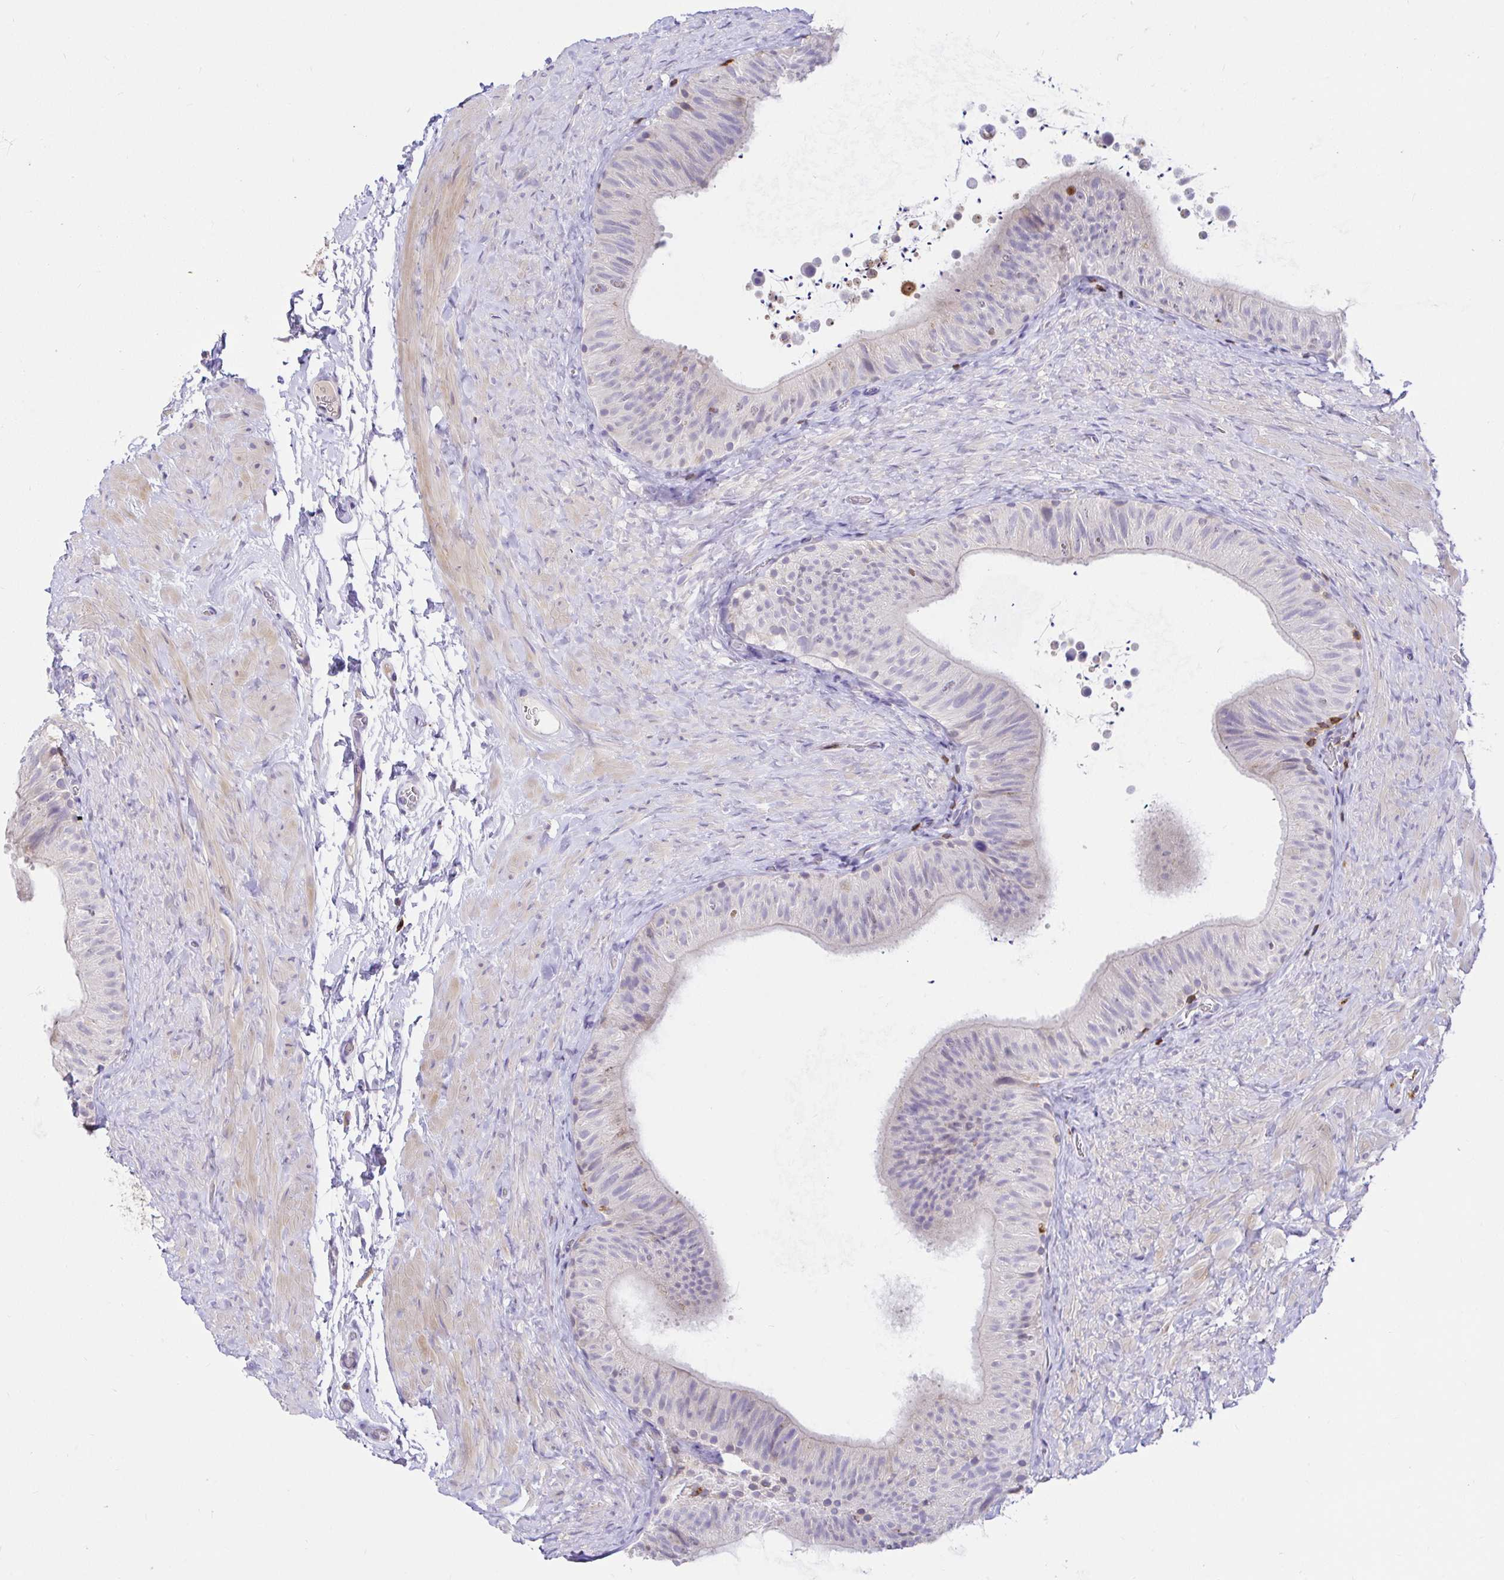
{"staining": {"intensity": "weak", "quantity": "25%-75%", "location": "cytoplasmic/membranous"}, "tissue": "epididymis", "cell_type": "Glandular cells", "image_type": "normal", "snomed": [{"axis": "morphology", "description": "Normal tissue, NOS"}, {"axis": "topography", "description": "Epididymis, spermatic cord, NOS"}, {"axis": "topography", "description": "Epididymis"}], "caption": "Glandular cells show weak cytoplasmic/membranous positivity in about 25%-75% of cells in benign epididymis.", "gene": "SKAP1", "patient": {"sex": "male", "age": 31}}